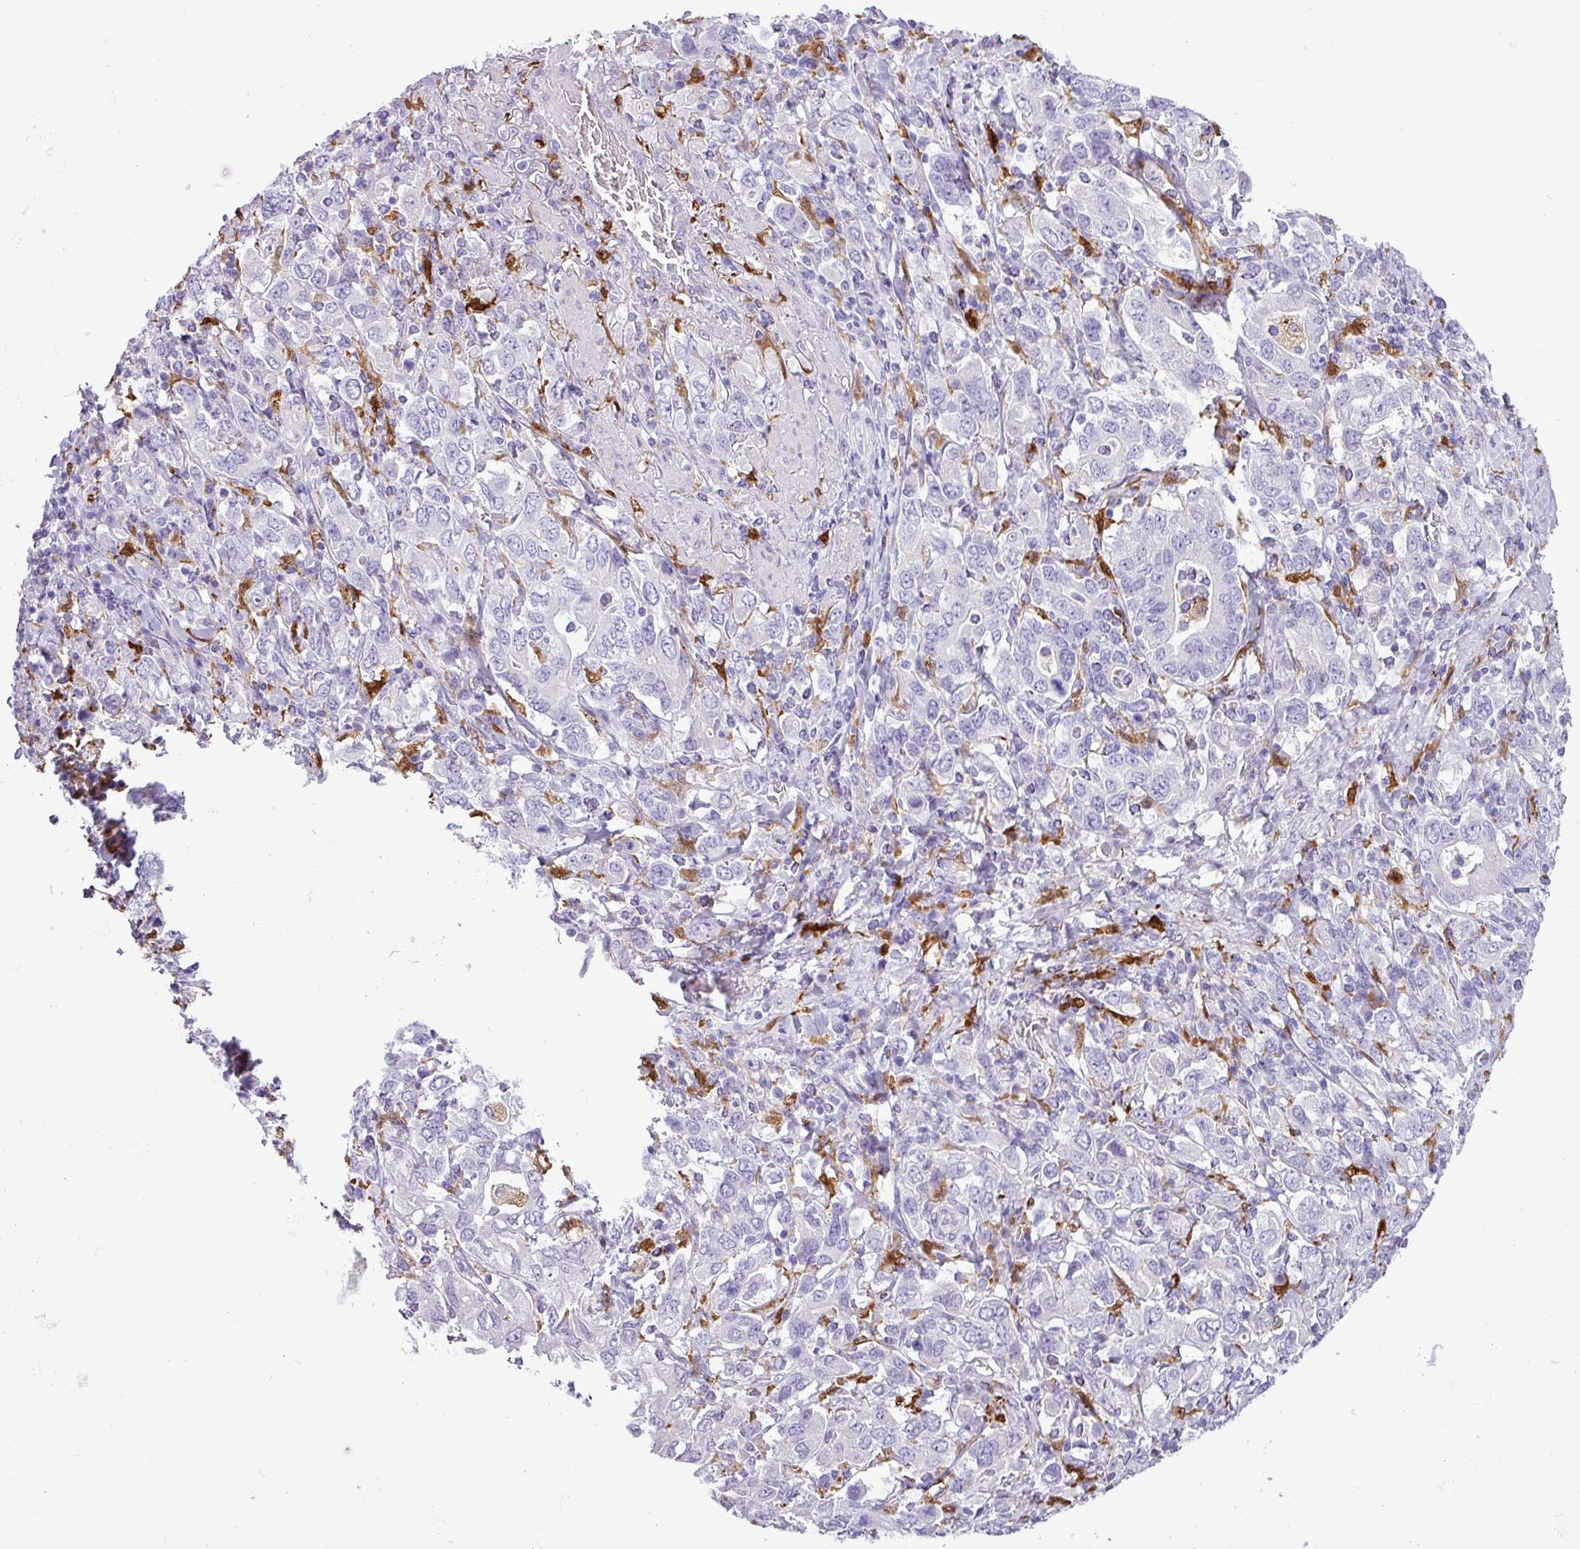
{"staining": {"intensity": "negative", "quantity": "none", "location": "none"}, "tissue": "stomach cancer", "cell_type": "Tumor cells", "image_type": "cancer", "snomed": [{"axis": "morphology", "description": "Adenocarcinoma, NOS"}, {"axis": "topography", "description": "Stomach, upper"}, {"axis": "topography", "description": "Stomach"}], "caption": "Protein analysis of stomach adenocarcinoma demonstrates no significant positivity in tumor cells.", "gene": "TMEM200C", "patient": {"sex": "male", "age": 62}}